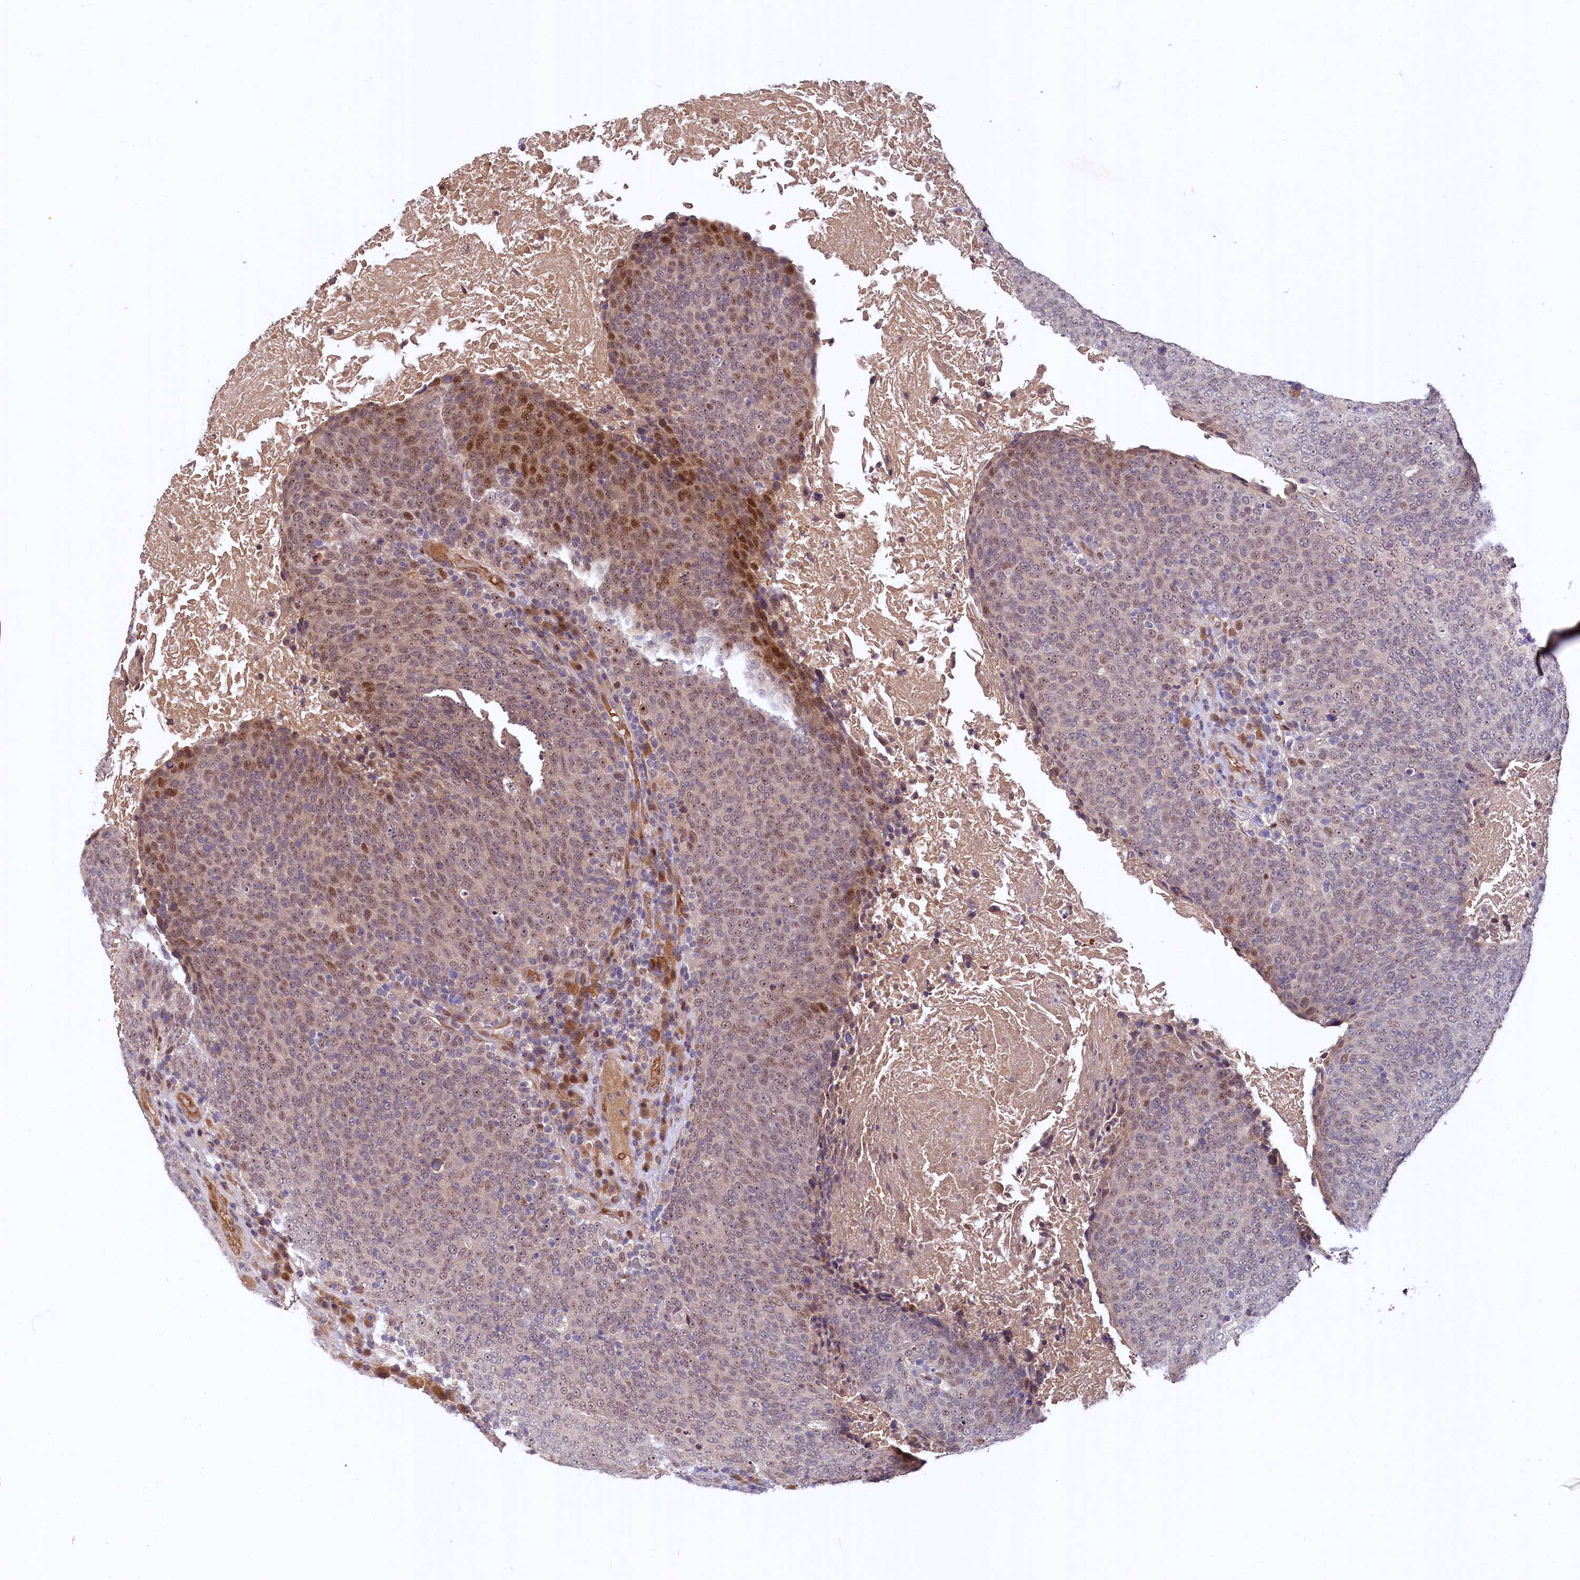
{"staining": {"intensity": "moderate", "quantity": "25%-75%", "location": "cytoplasmic/membranous,nuclear"}, "tissue": "head and neck cancer", "cell_type": "Tumor cells", "image_type": "cancer", "snomed": [{"axis": "morphology", "description": "Squamous cell carcinoma, NOS"}, {"axis": "morphology", "description": "Squamous cell carcinoma, metastatic, NOS"}, {"axis": "topography", "description": "Lymph node"}, {"axis": "topography", "description": "Head-Neck"}], "caption": "This image reveals head and neck cancer stained with IHC to label a protein in brown. The cytoplasmic/membranous and nuclear of tumor cells show moderate positivity for the protein. Nuclei are counter-stained blue.", "gene": "N4BP2L1", "patient": {"sex": "male", "age": 62}}